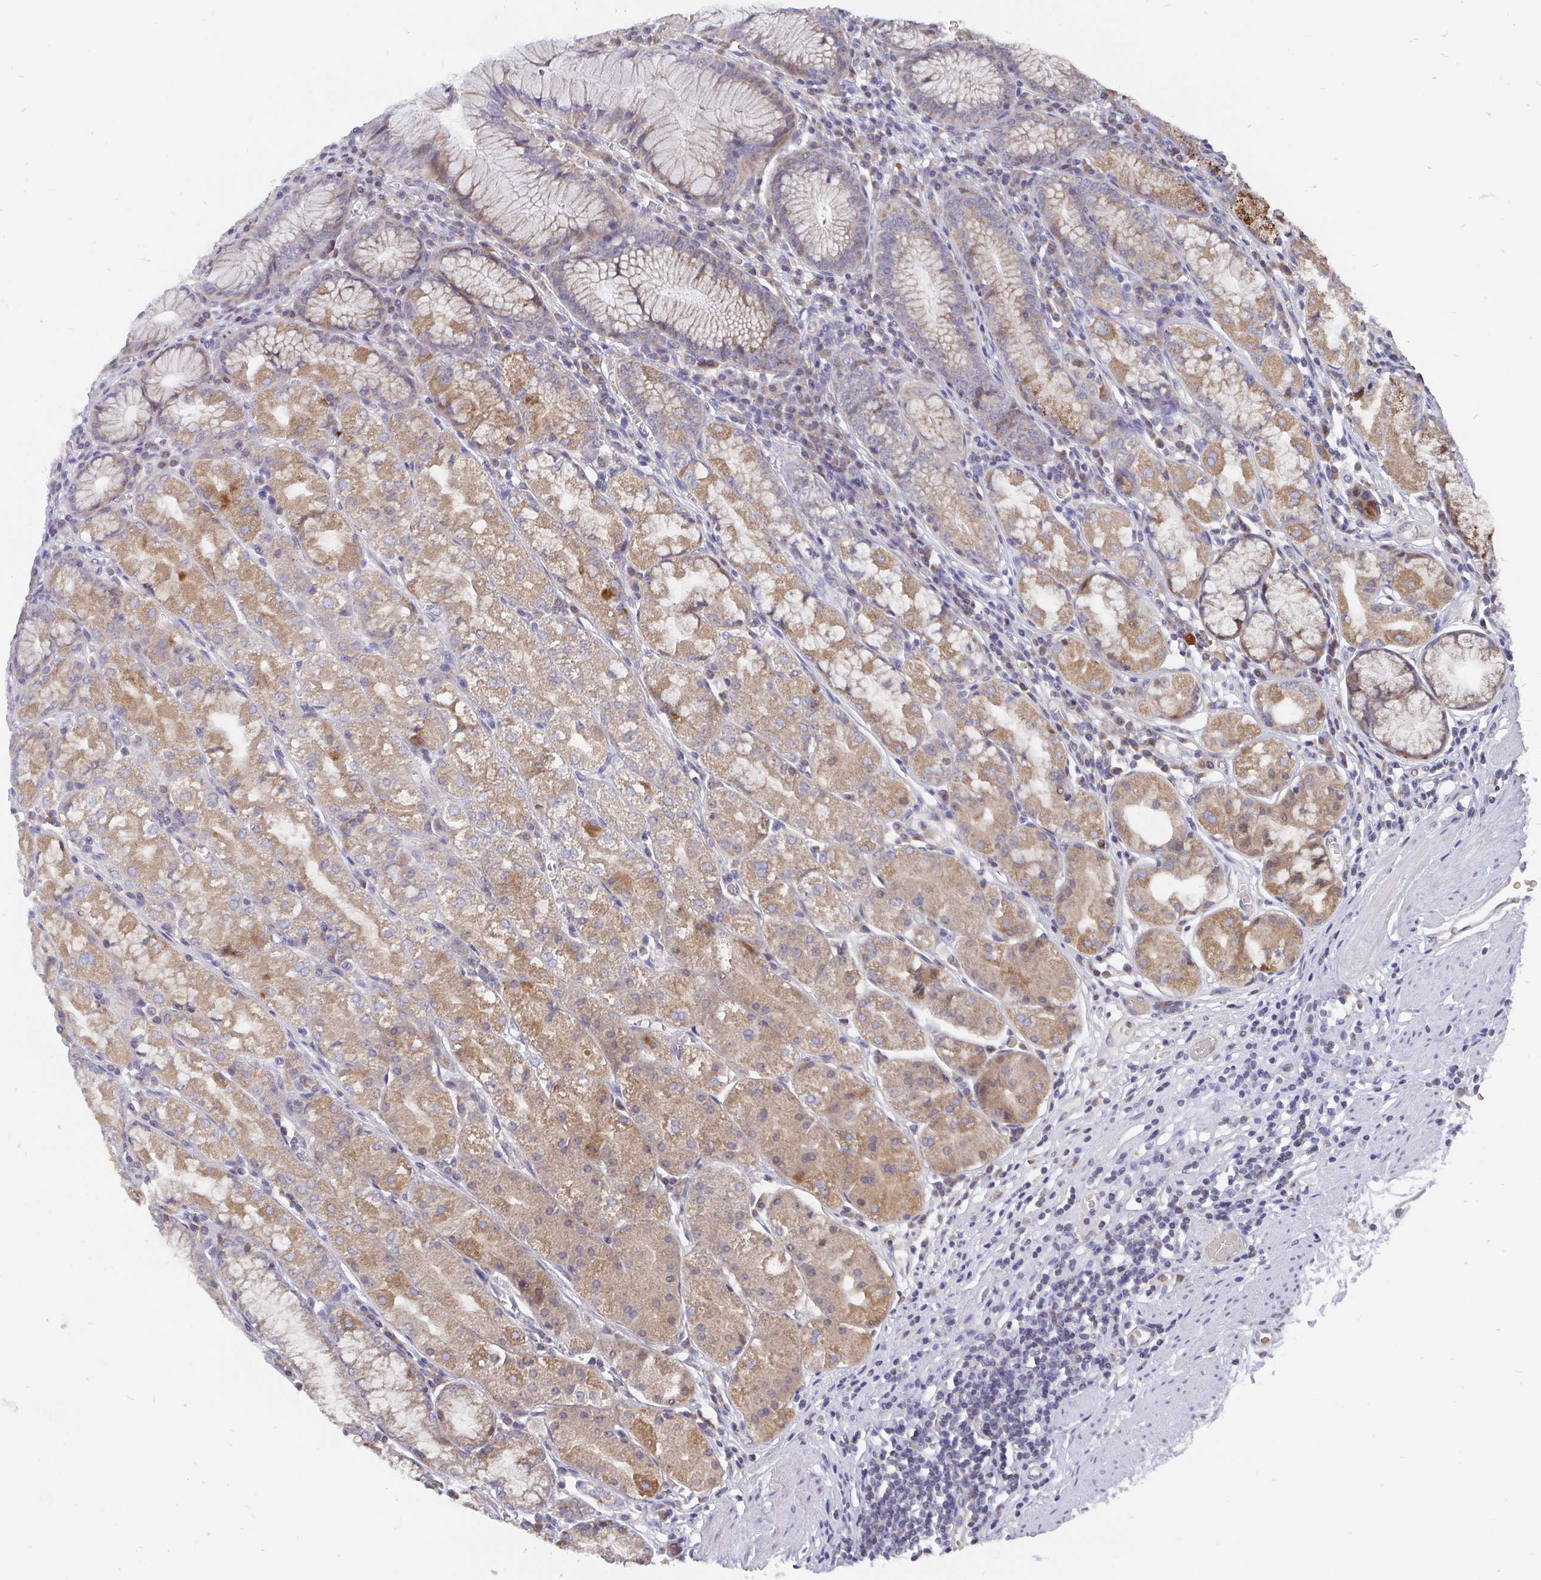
{"staining": {"intensity": "moderate", "quantity": "25%-75%", "location": "cytoplasmic/membranous"}, "tissue": "stomach", "cell_type": "Glandular cells", "image_type": "normal", "snomed": [{"axis": "morphology", "description": "Normal tissue, NOS"}, {"axis": "topography", "description": "Stomach"}], "caption": "This photomicrograph exhibits immunohistochemistry (IHC) staining of normal human stomach, with medium moderate cytoplasmic/membranous expression in approximately 25%-75% of glandular cells.", "gene": "PDF", "patient": {"sex": "male", "age": 55}}